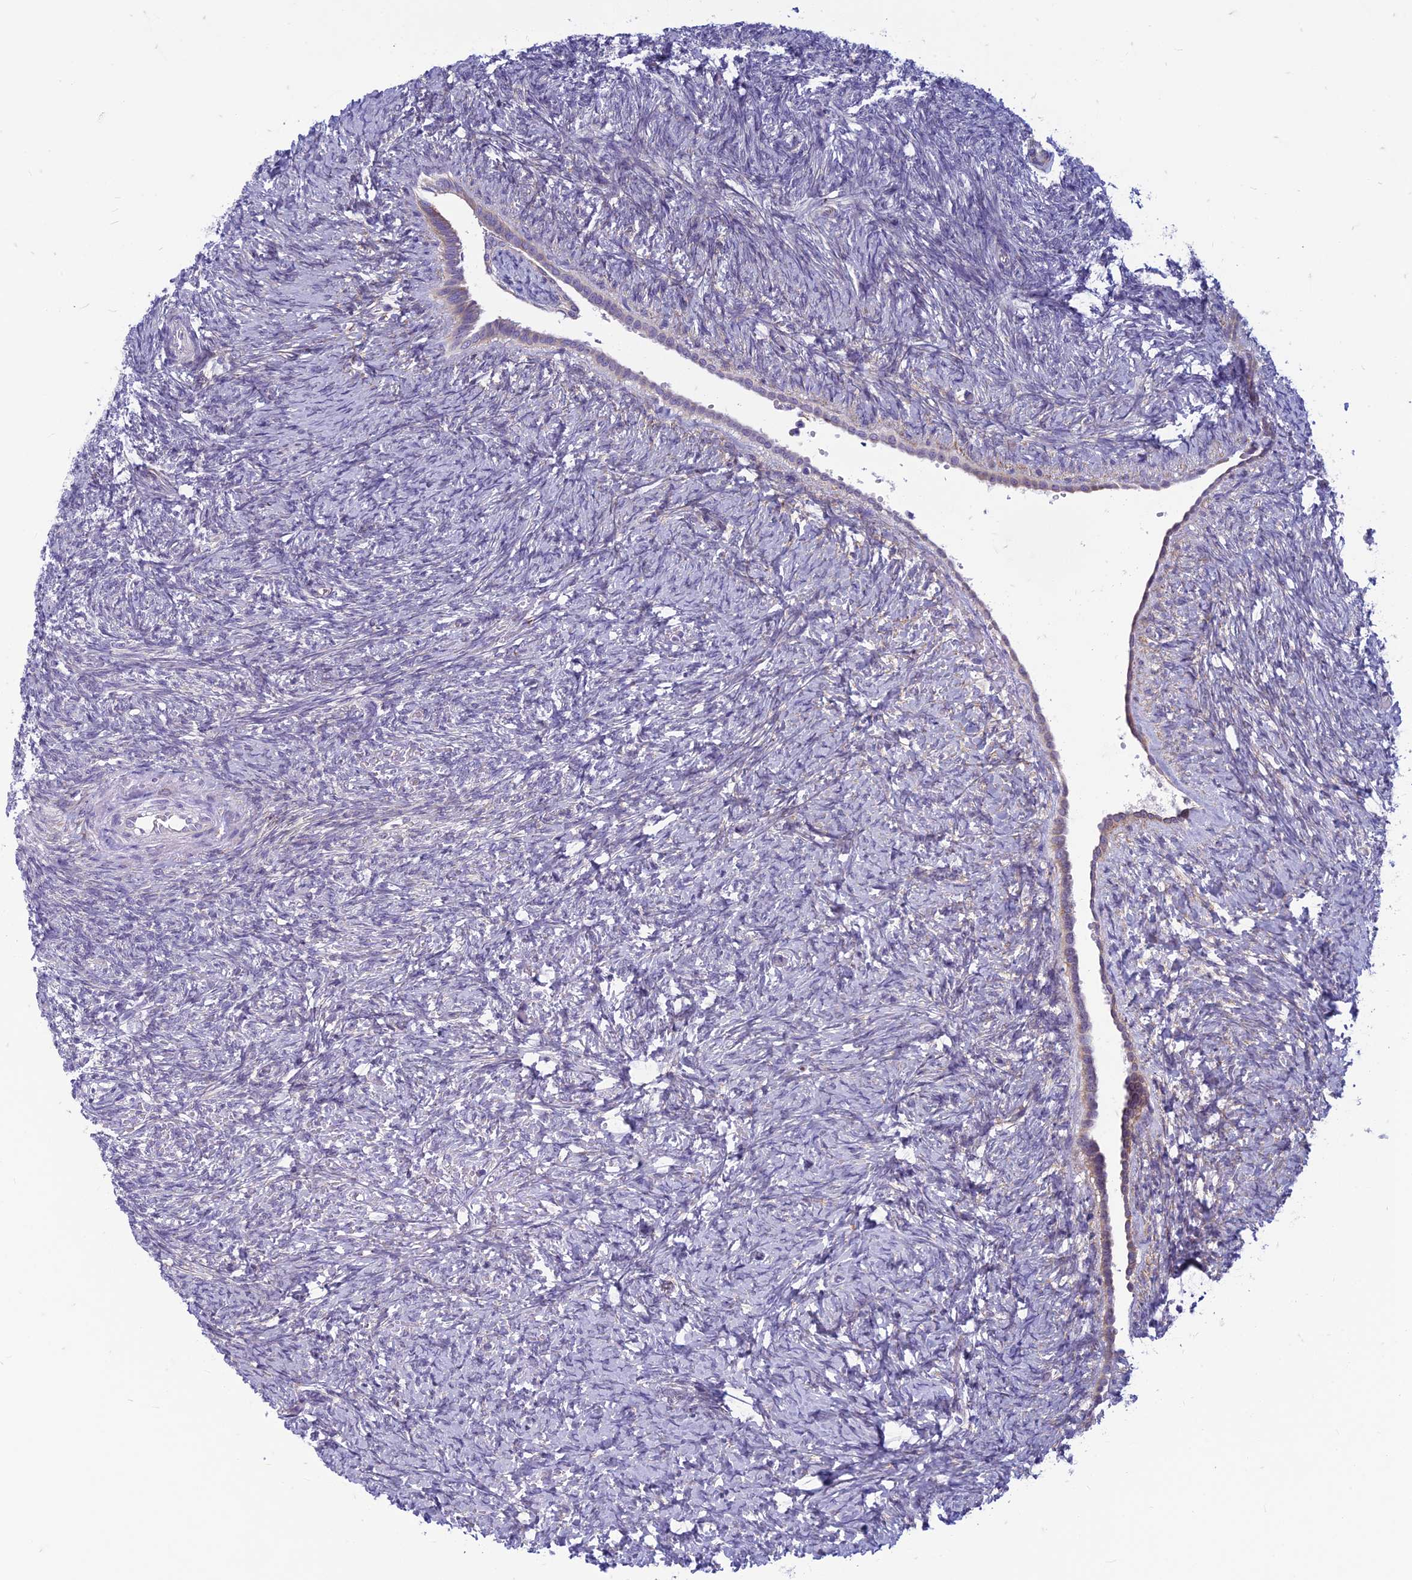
{"staining": {"intensity": "moderate", "quantity": "<25%", "location": "cytoplasmic/membranous"}, "tissue": "ovary", "cell_type": "Ovarian stroma cells", "image_type": "normal", "snomed": [{"axis": "morphology", "description": "Normal tissue, NOS"}, {"axis": "topography", "description": "Ovary"}], "caption": "This is a micrograph of immunohistochemistry (IHC) staining of normal ovary, which shows moderate staining in the cytoplasmic/membranous of ovarian stroma cells.", "gene": "CENATAC", "patient": {"sex": "female", "age": 41}}